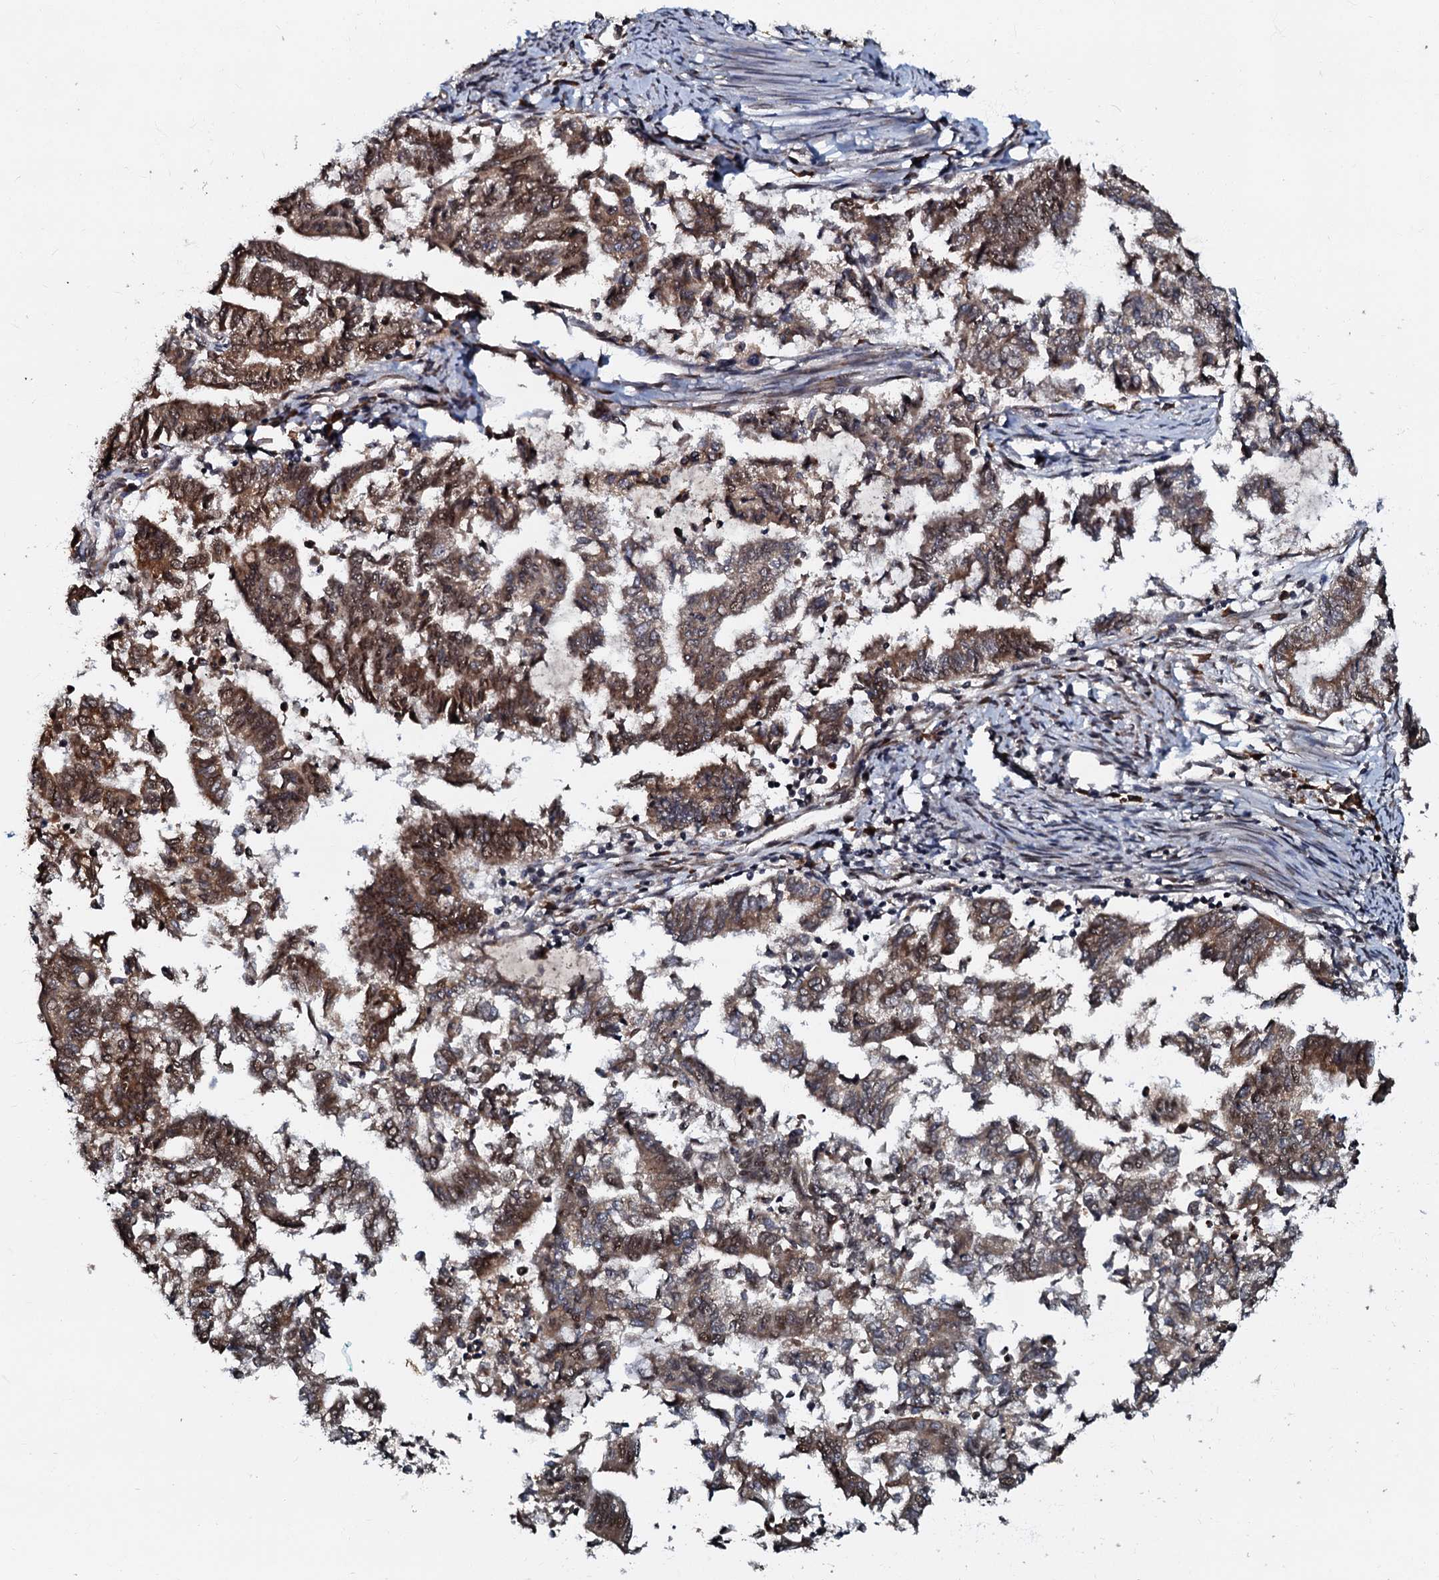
{"staining": {"intensity": "strong", "quantity": ">75%", "location": "cytoplasmic/membranous,nuclear"}, "tissue": "endometrial cancer", "cell_type": "Tumor cells", "image_type": "cancer", "snomed": [{"axis": "morphology", "description": "Adenocarcinoma, NOS"}, {"axis": "topography", "description": "Endometrium"}], "caption": "An immunohistochemistry (IHC) image of neoplastic tissue is shown. Protein staining in brown shows strong cytoplasmic/membranous and nuclear positivity in endometrial cancer (adenocarcinoma) within tumor cells. (brown staining indicates protein expression, while blue staining denotes nuclei).", "gene": "C18orf32", "patient": {"sex": "female", "age": 79}}